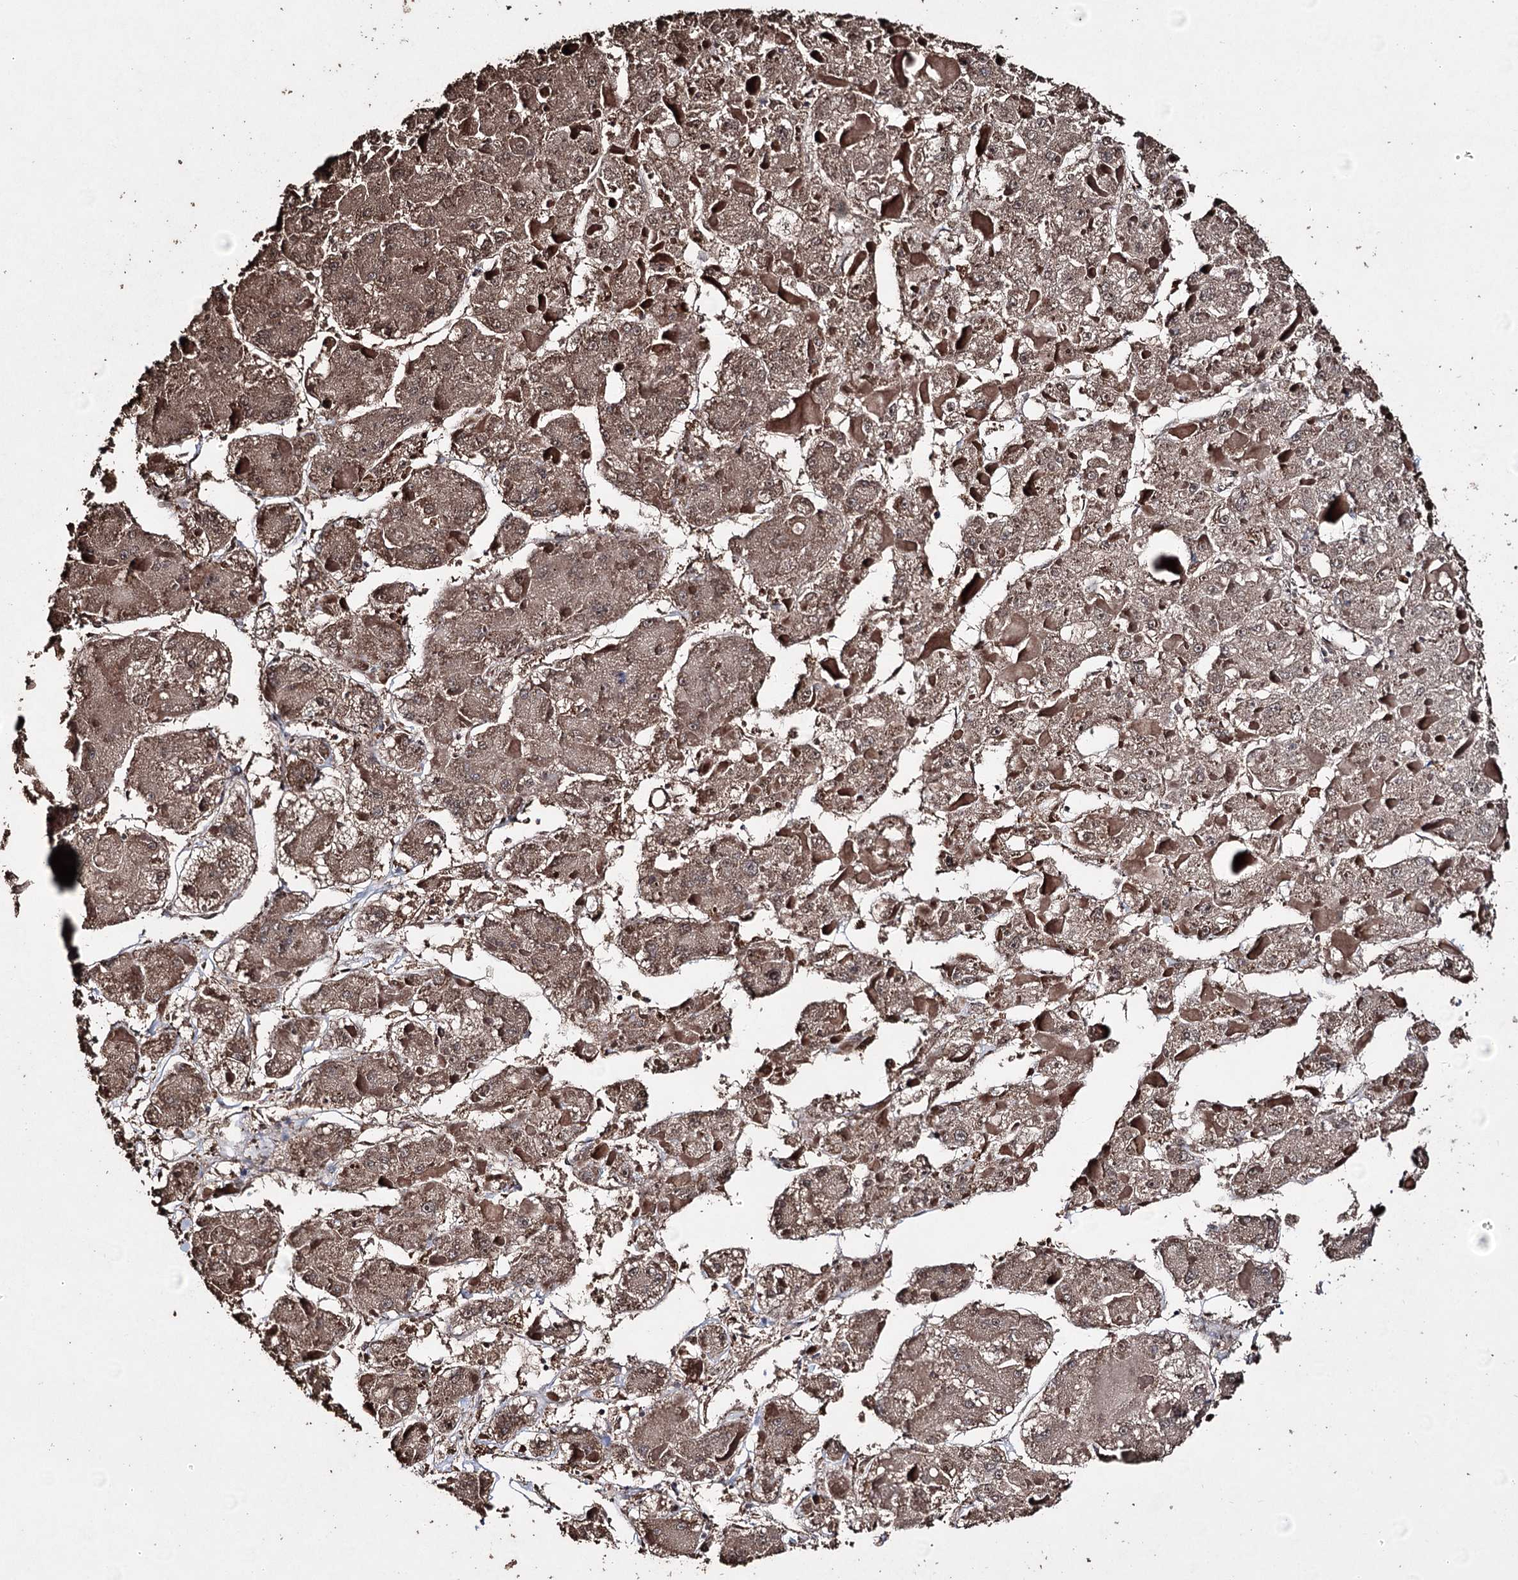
{"staining": {"intensity": "weak", "quantity": ">75%", "location": "cytoplasmic/membranous"}, "tissue": "liver cancer", "cell_type": "Tumor cells", "image_type": "cancer", "snomed": [{"axis": "morphology", "description": "Carcinoma, Hepatocellular, NOS"}, {"axis": "topography", "description": "Liver"}], "caption": "DAB (3,3'-diaminobenzidine) immunohistochemical staining of liver hepatocellular carcinoma reveals weak cytoplasmic/membranous protein staining in approximately >75% of tumor cells.", "gene": "ZNF662", "patient": {"sex": "female", "age": 73}}